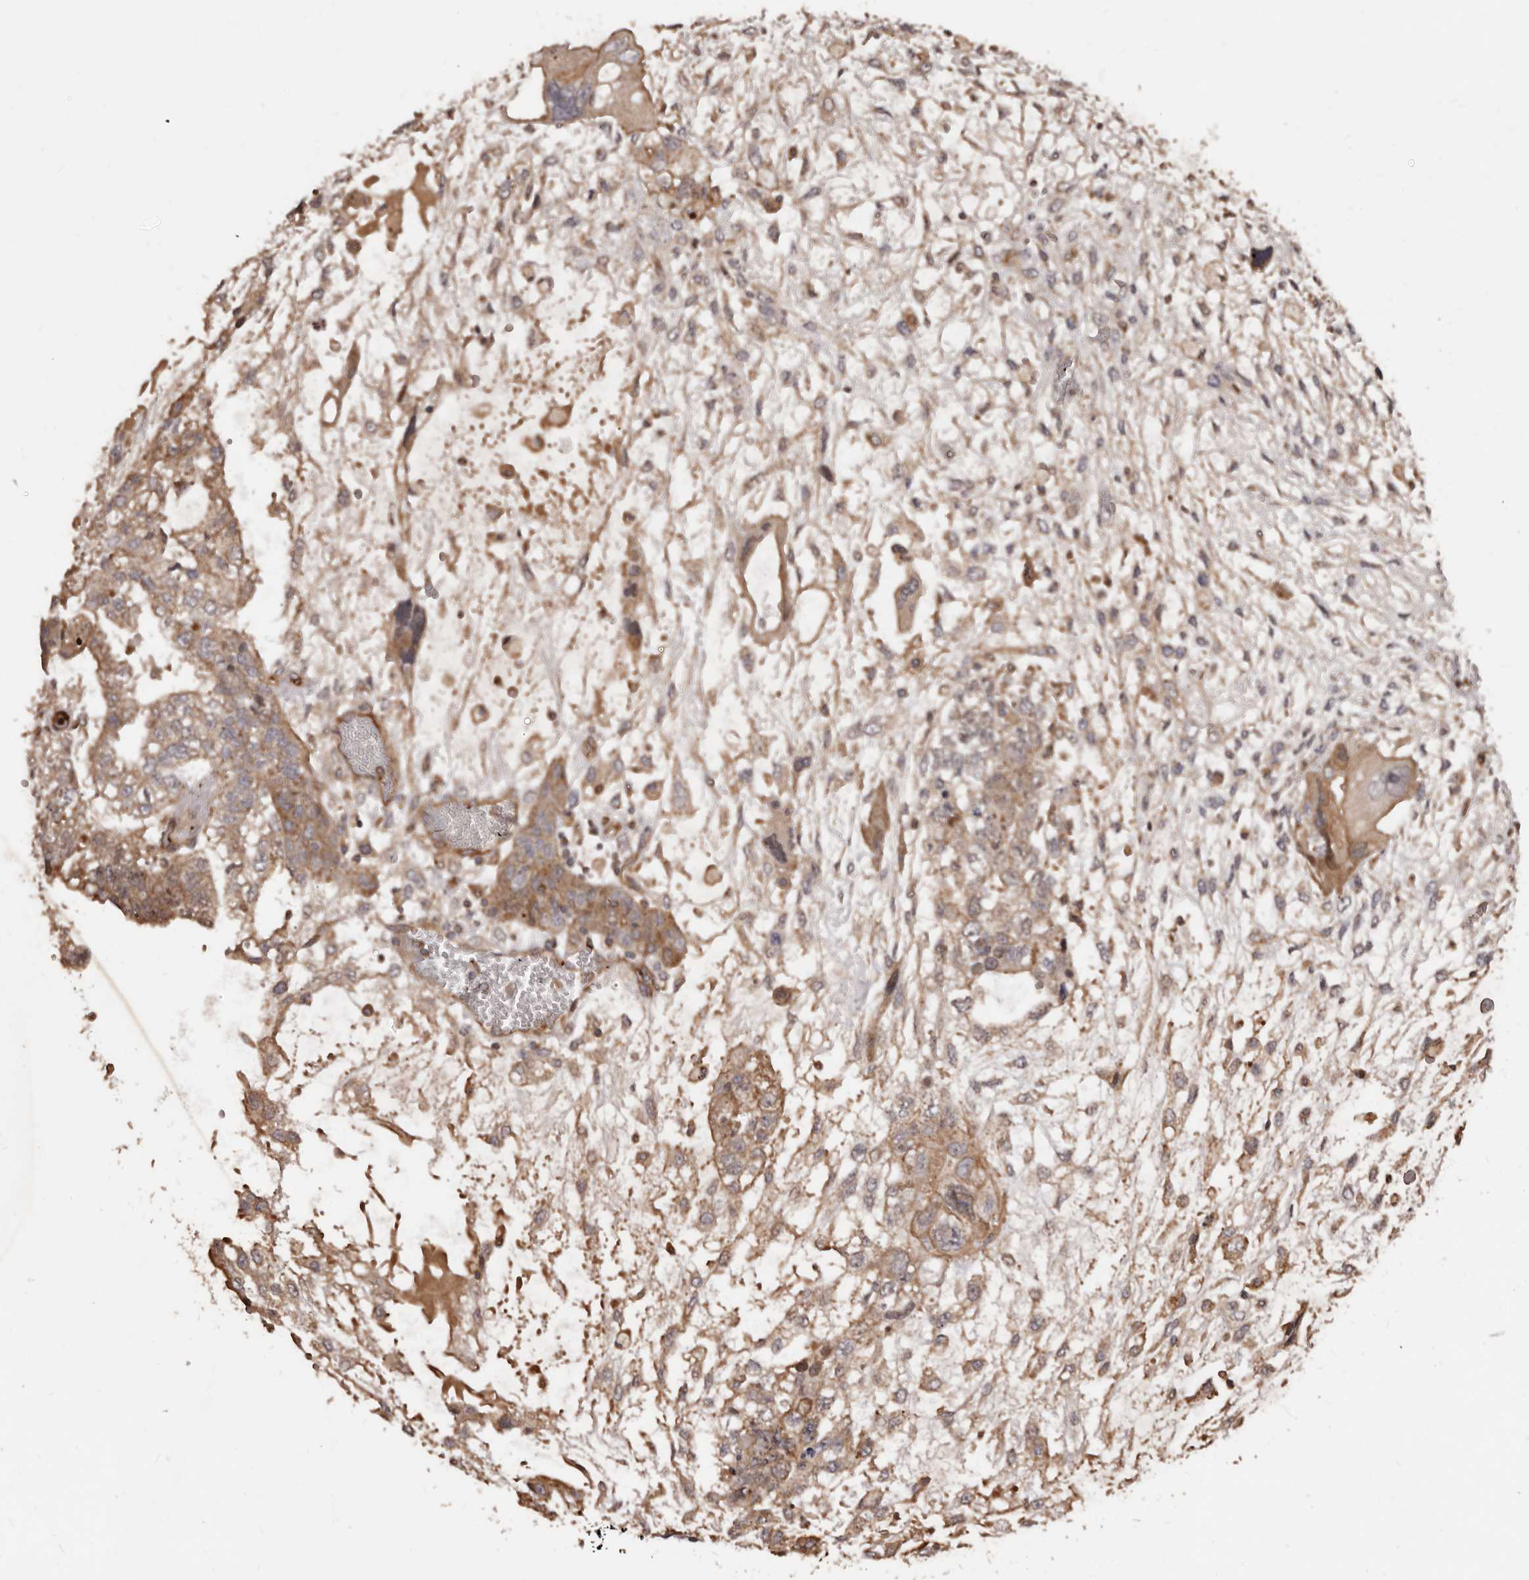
{"staining": {"intensity": "moderate", "quantity": ">75%", "location": "cytoplasmic/membranous"}, "tissue": "testis cancer", "cell_type": "Tumor cells", "image_type": "cancer", "snomed": [{"axis": "morphology", "description": "Carcinoma, Embryonal, NOS"}, {"axis": "topography", "description": "Testis"}], "caption": "Moderate cytoplasmic/membranous protein expression is seen in approximately >75% of tumor cells in testis cancer (embryonal carcinoma).", "gene": "GTPBP1", "patient": {"sex": "male", "age": 36}}